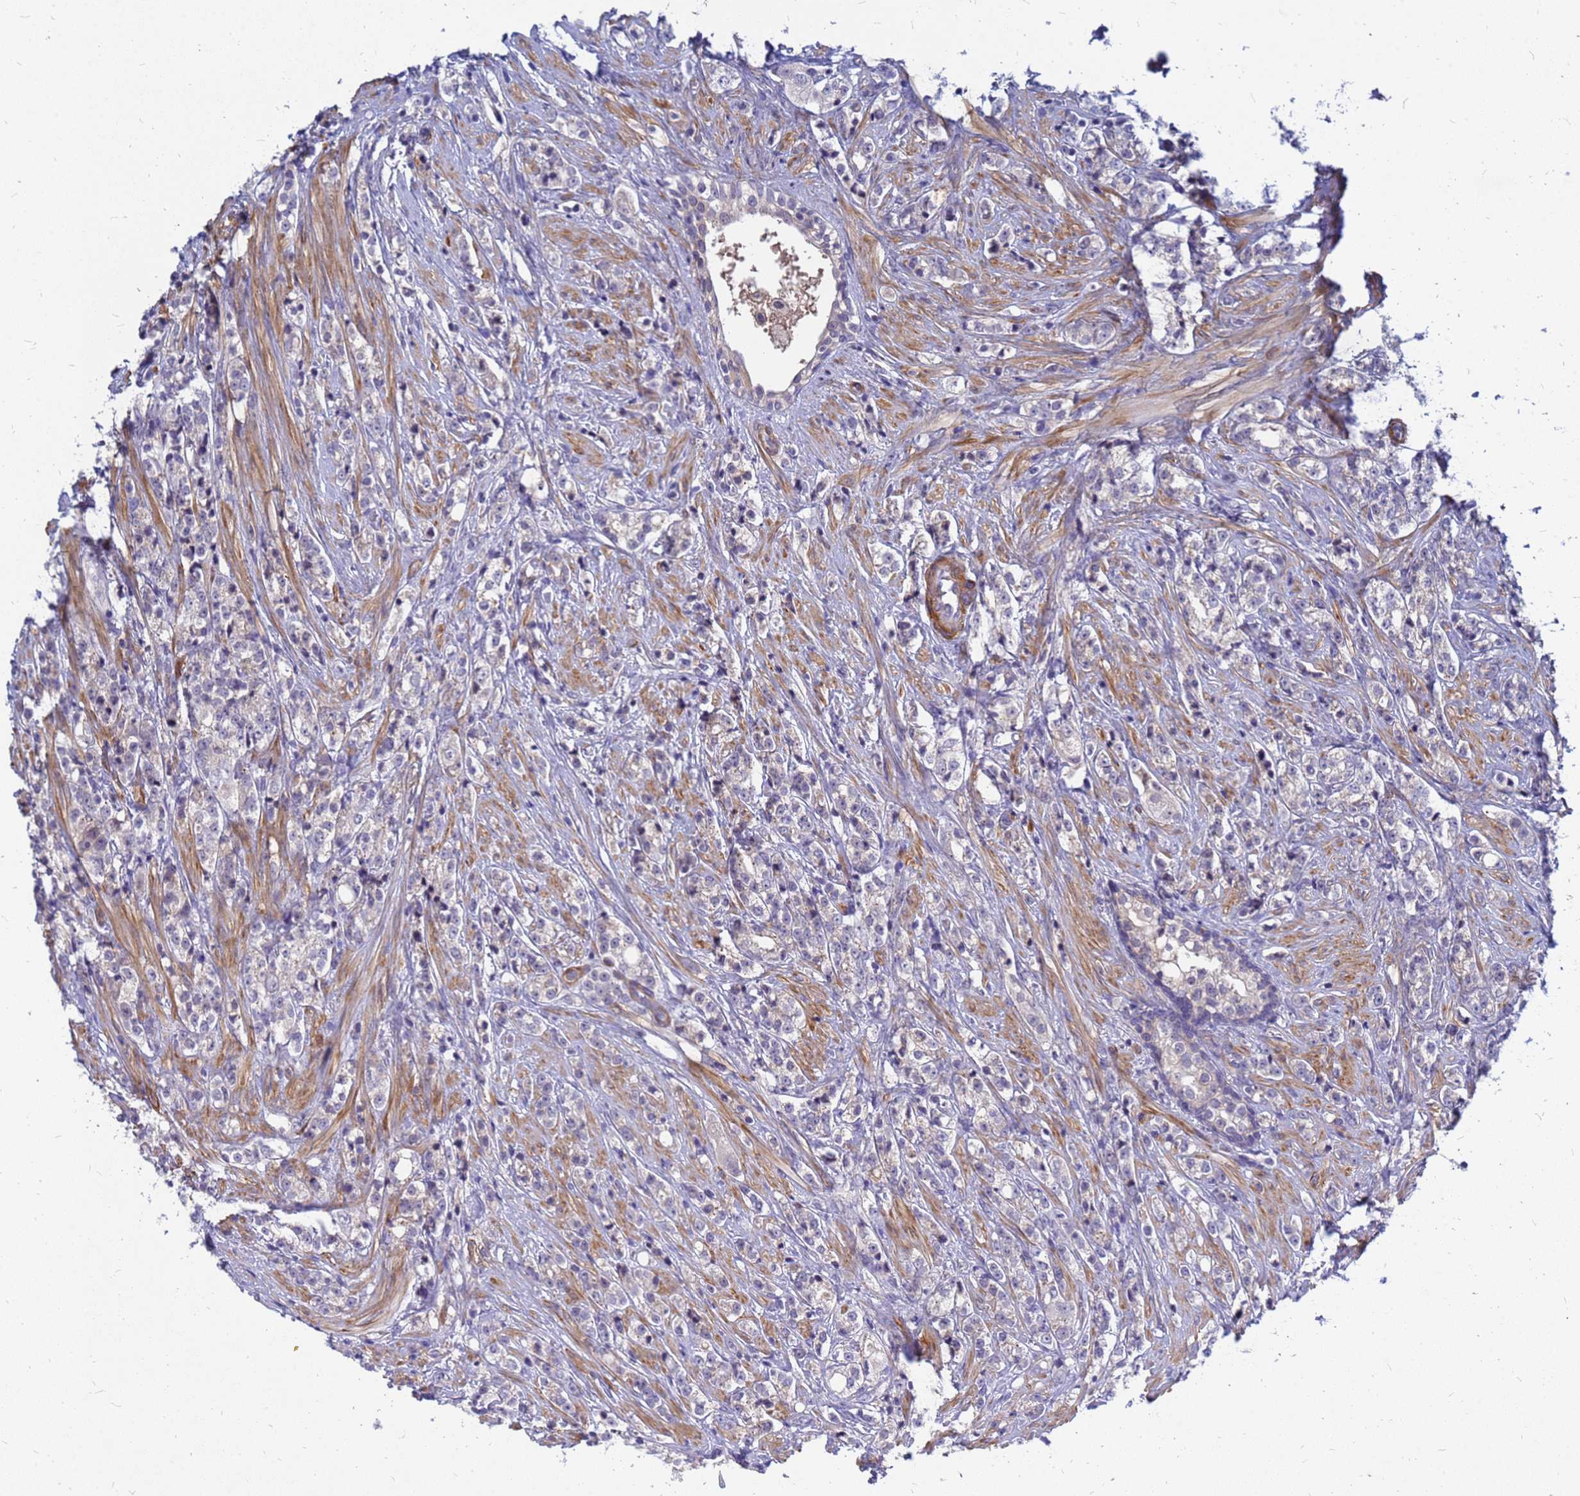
{"staining": {"intensity": "negative", "quantity": "none", "location": "none"}, "tissue": "prostate cancer", "cell_type": "Tumor cells", "image_type": "cancer", "snomed": [{"axis": "morphology", "description": "Adenocarcinoma, High grade"}, {"axis": "topography", "description": "Prostate"}], "caption": "The image displays no staining of tumor cells in high-grade adenocarcinoma (prostate).", "gene": "SRGAP3", "patient": {"sex": "male", "age": 69}}